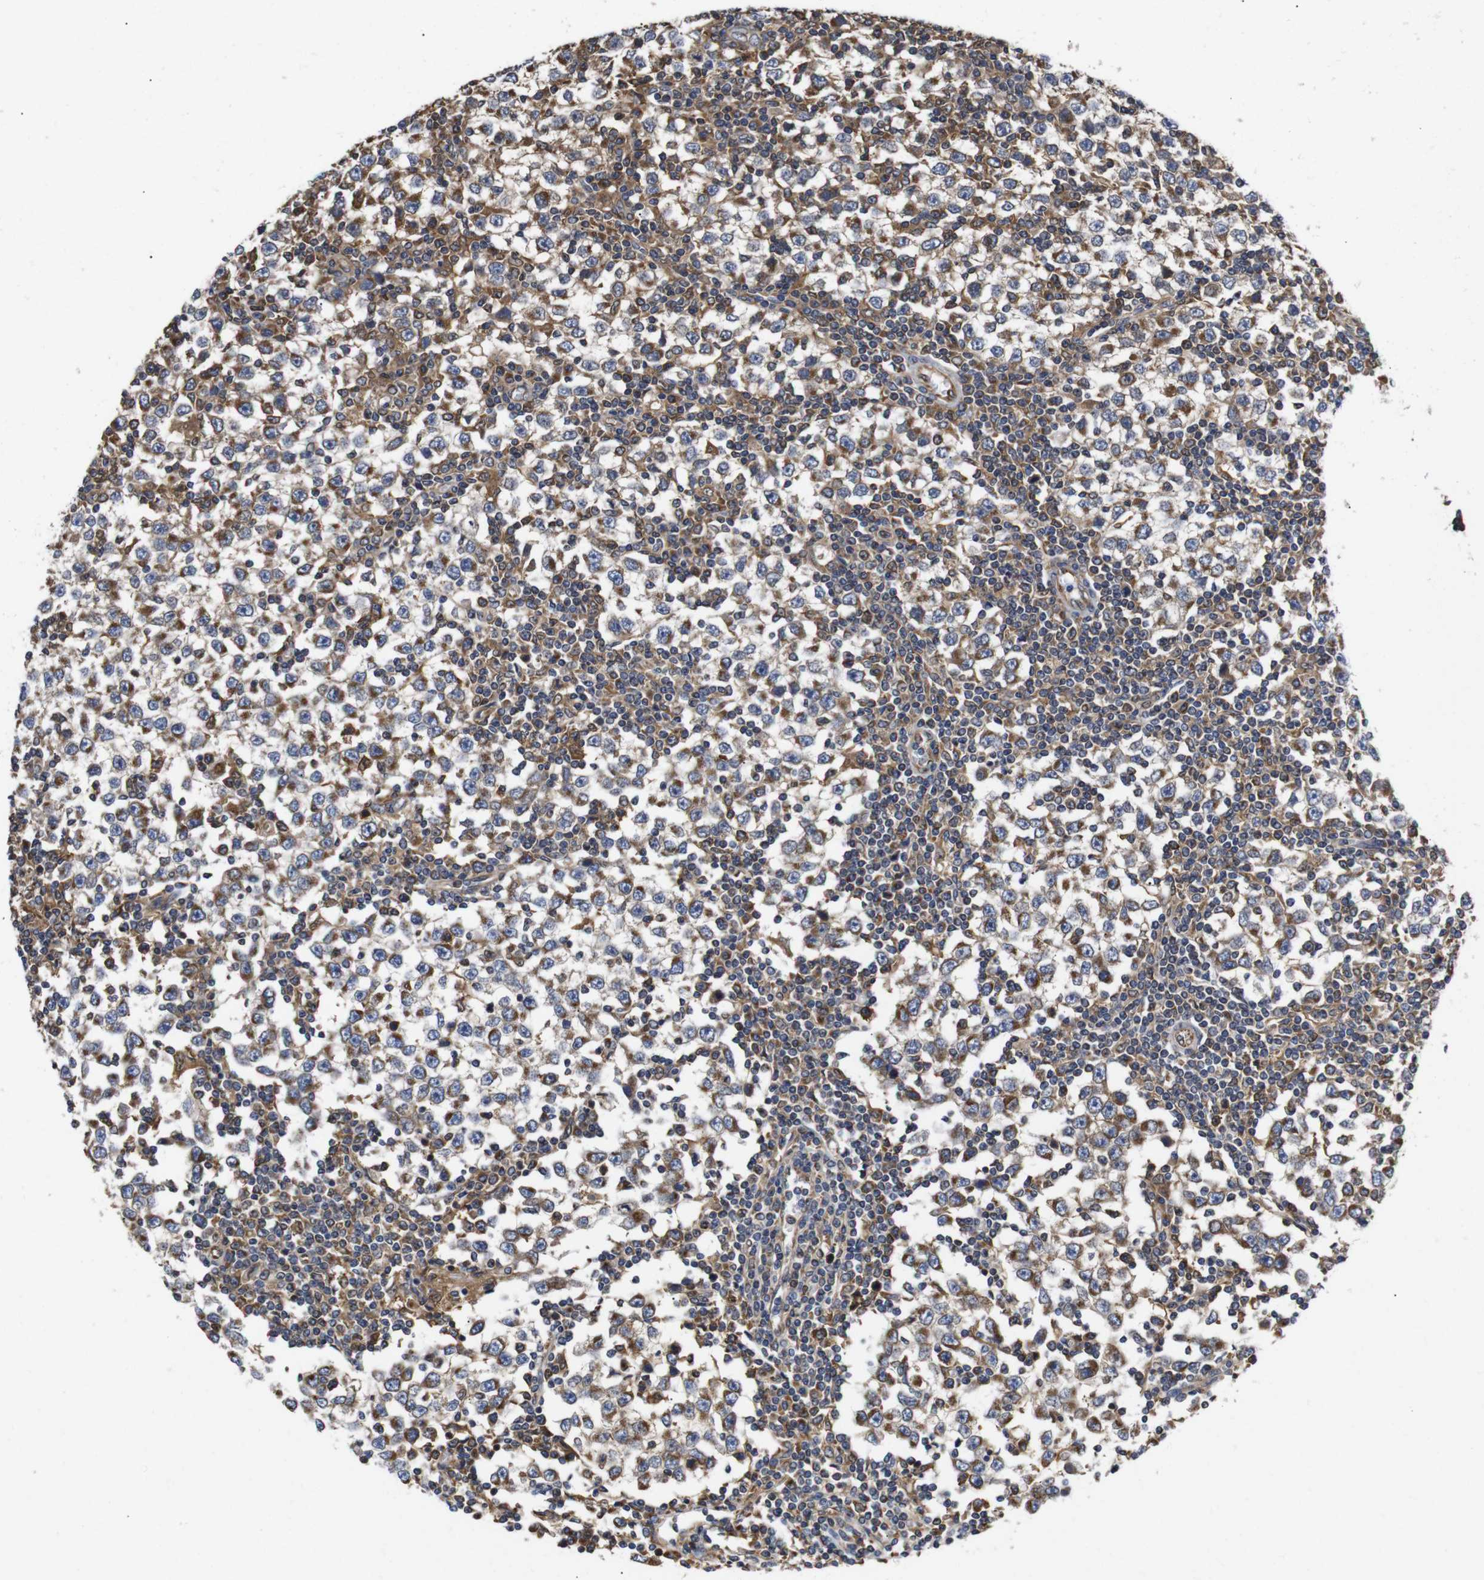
{"staining": {"intensity": "strong", "quantity": ">75%", "location": "cytoplasmic/membranous"}, "tissue": "testis cancer", "cell_type": "Tumor cells", "image_type": "cancer", "snomed": [{"axis": "morphology", "description": "Seminoma, NOS"}, {"axis": "topography", "description": "Testis"}], "caption": "A micrograph of human testis seminoma stained for a protein displays strong cytoplasmic/membranous brown staining in tumor cells.", "gene": "LRRCC1", "patient": {"sex": "male", "age": 65}}